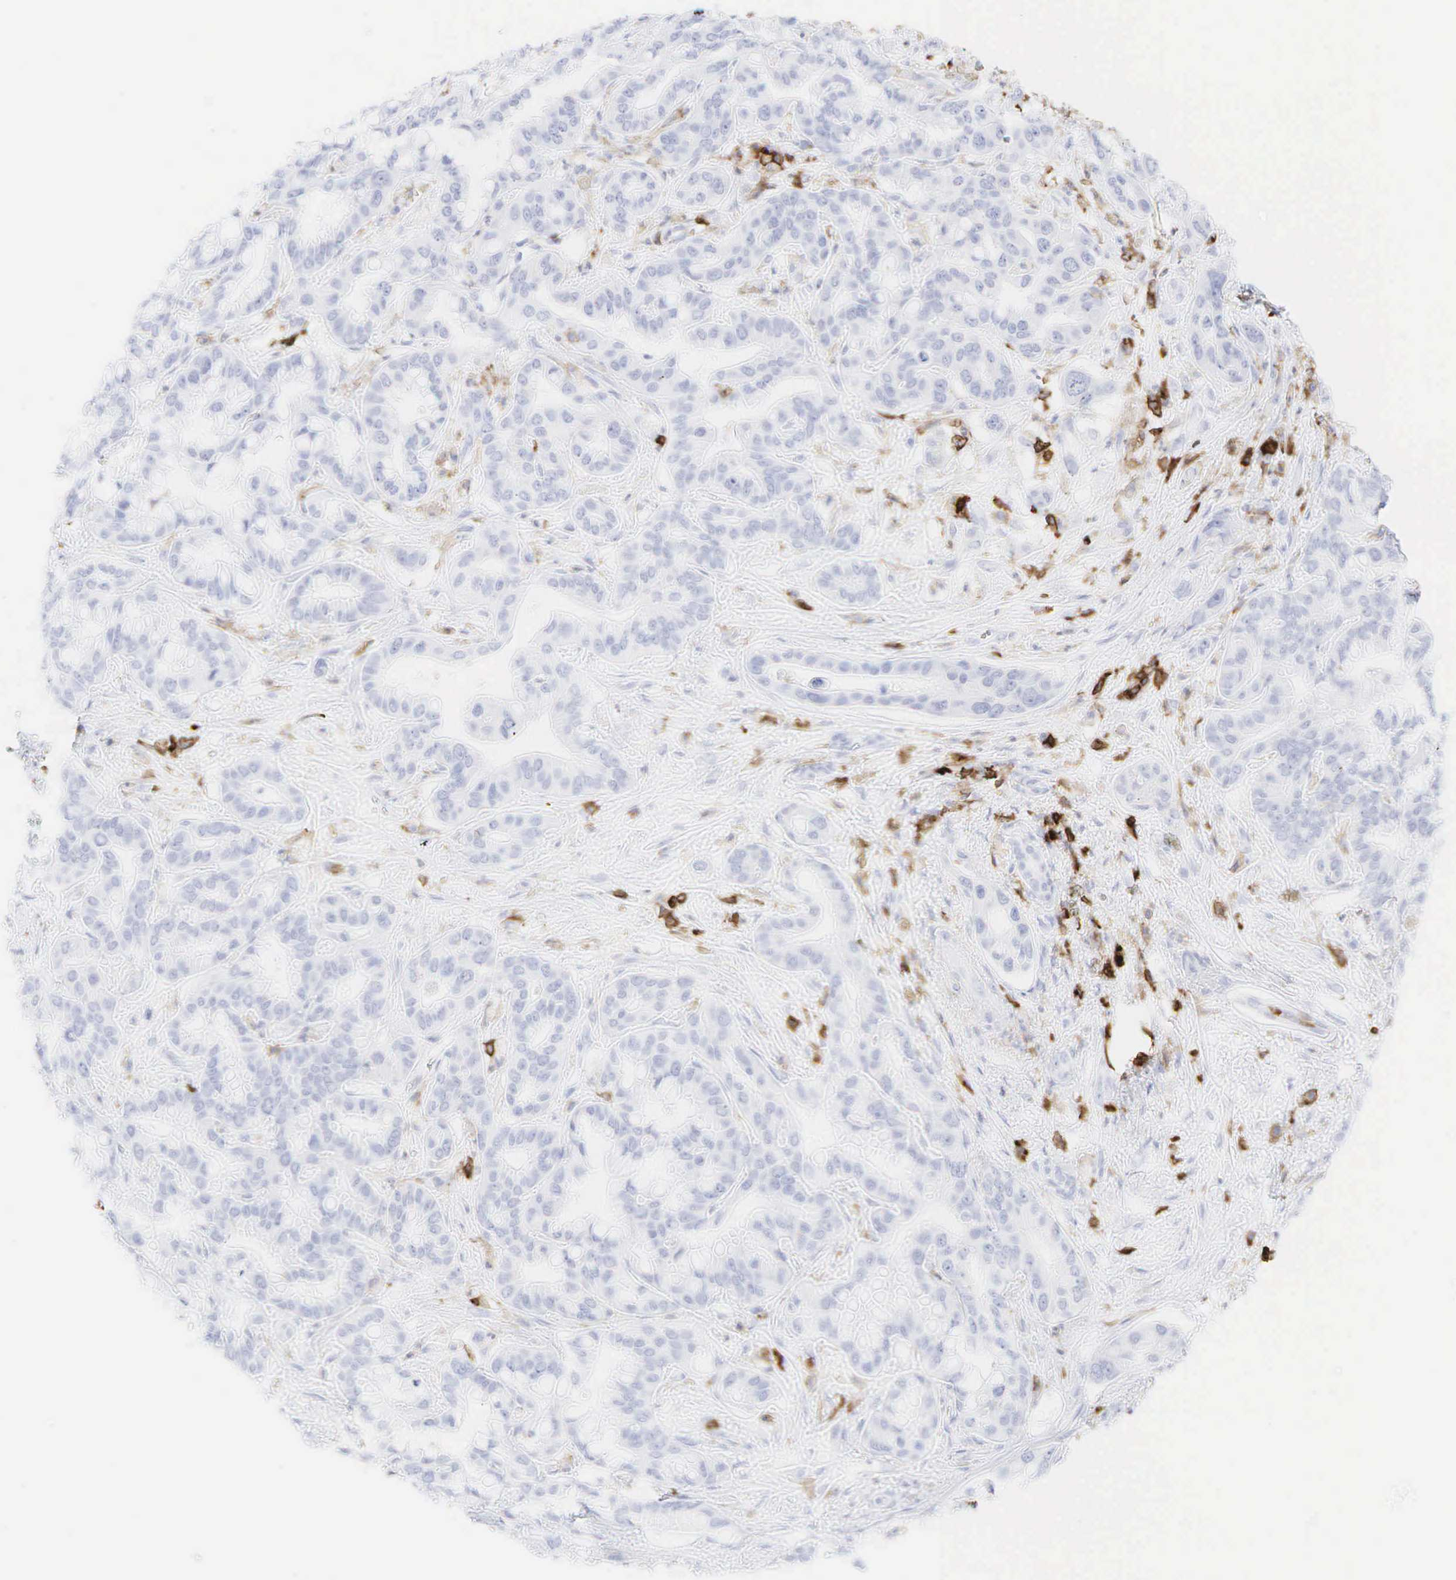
{"staining": {"intensity": "negative", "quantity": "none", "location": "none"}, "tissue": "liver cancer", "cell_type": "Tumor cells", "image_type": "cancer", "snomed": [{"axis": "morphology", "description": "Cholangiocarcinoma"}, {"axis": "topography", "description": "Liver"}], "caption": "The immunohistochemistry image has no significant positivity in tumor cells of liver cancer tissue. Nuclei are stained in blue.", "gene": "PTPRC", "patient": {"sex": "female", "age": 65}}